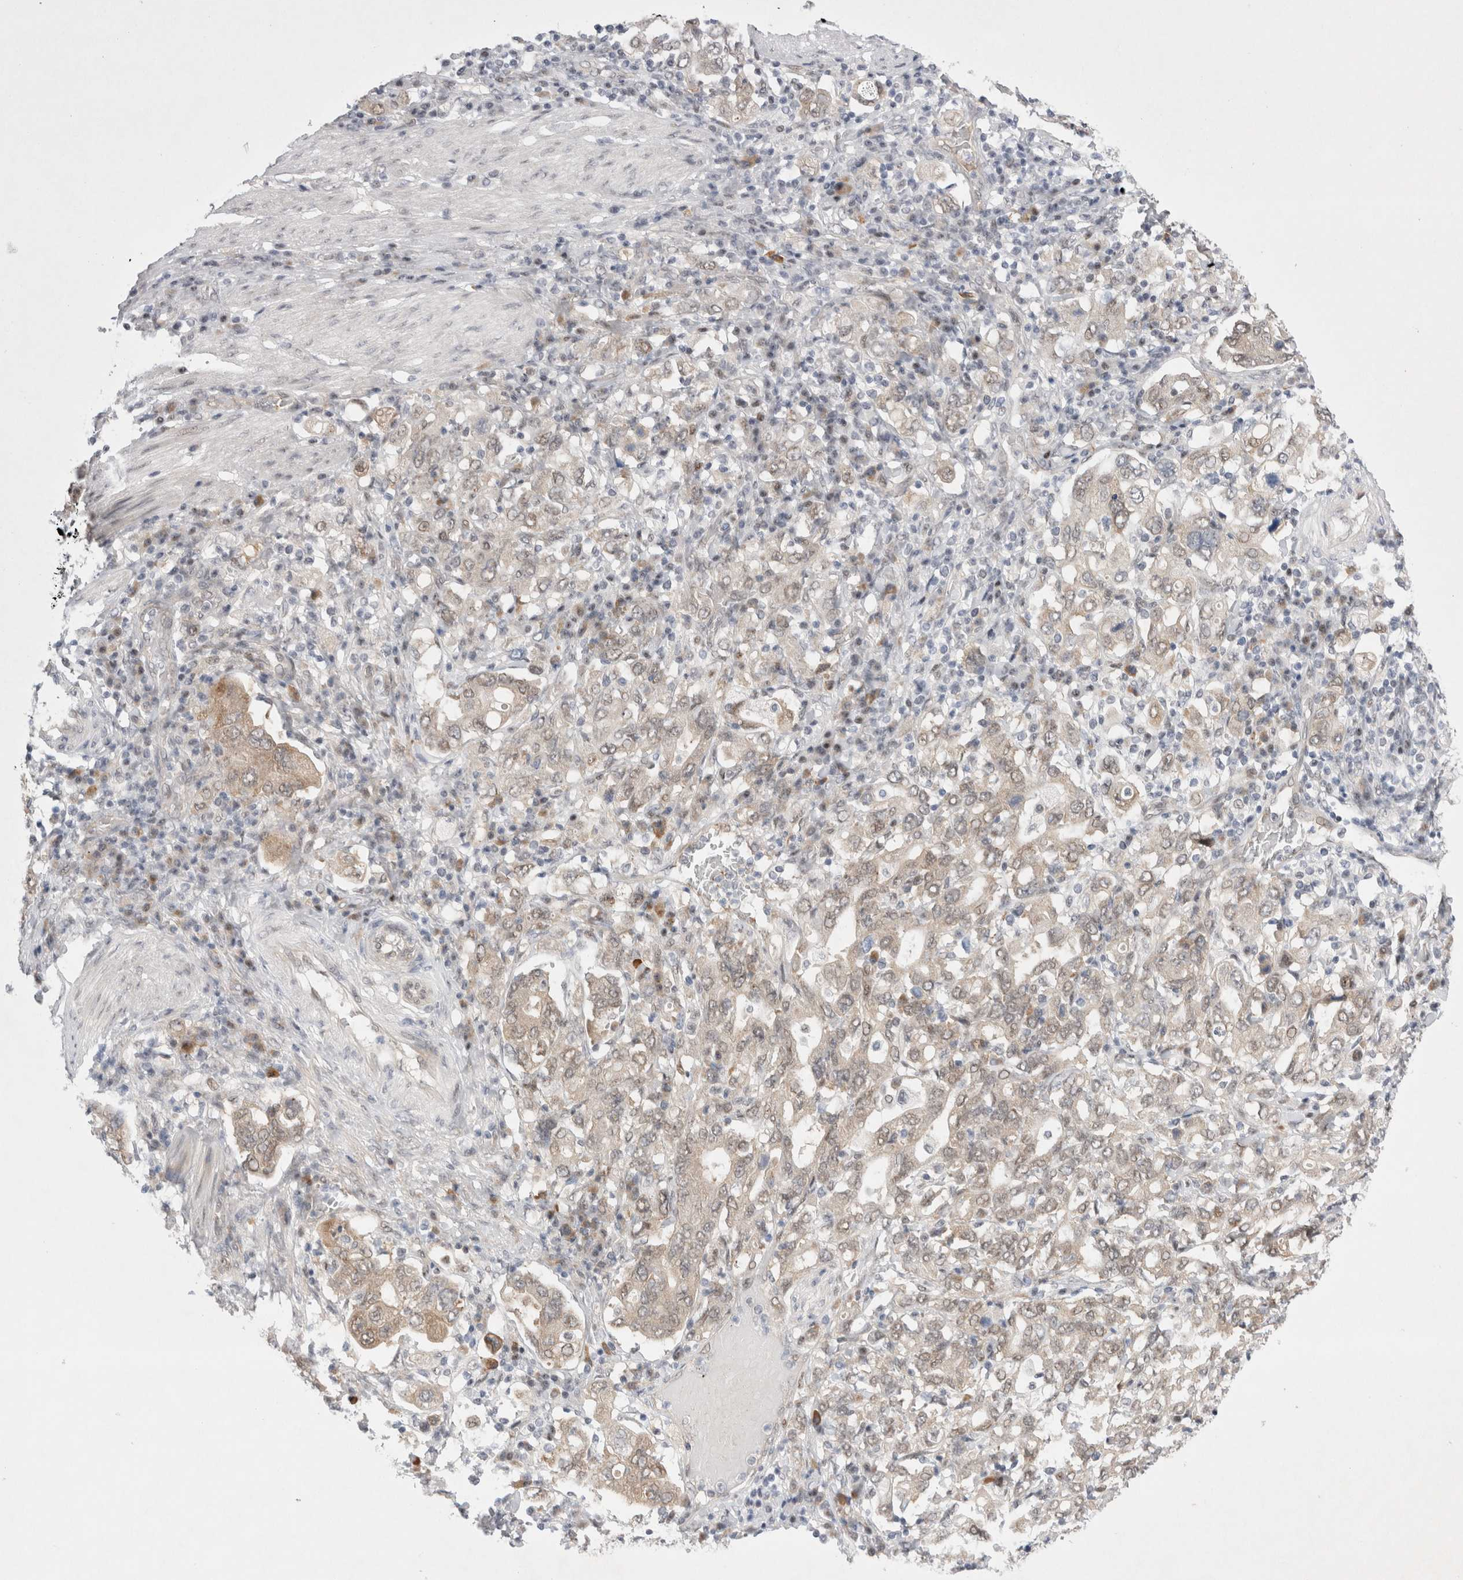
{"staining": {"intensity": "weak", "quantity": "<25%", "location": "cytoplasmic/membranous,nuclear"}, "tissue": "stomach cancer", "cell_type": "Tumor cells", "image_type": "cancer", "snomed": [{"axis": "morphology", "description": "Adenocarcinoma, NOS"}, {"axis": "topography", "description": "Stomach, upper"}], "caption": "Immunohistochemistry photomicrograph of neoplastic tissue: stomach adenocarcinoma stained with DAB demonstrates no significant protein staining in tumor cells.", "gene": "WIPF2", "patient": {"sex": "male", "age": 62}}